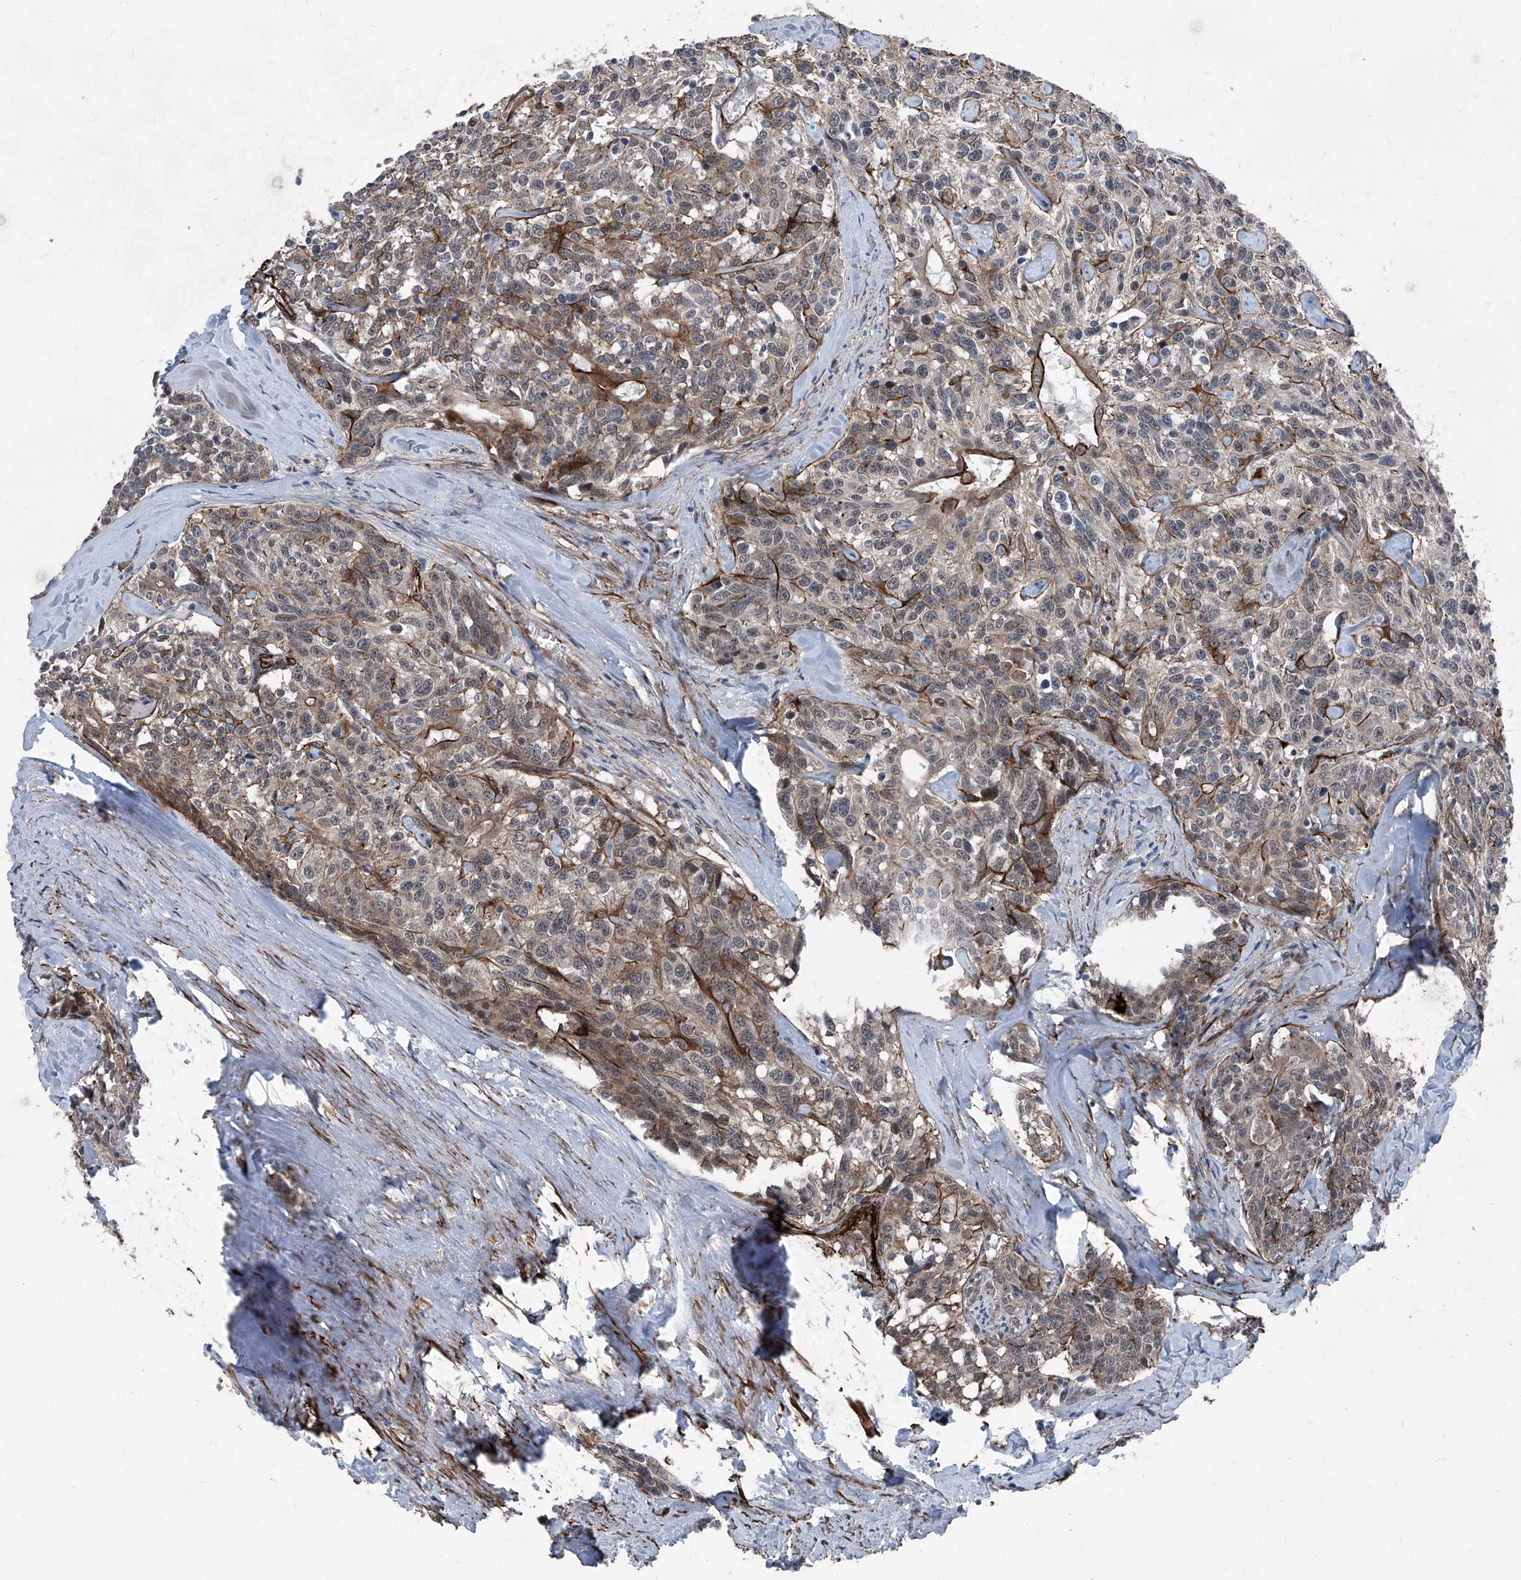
{"staining": {"intensity": "weak", "quantity": "25%-75%", "location": "cytoplasmic/membranous,nuclear"}, "tissue": "carcinoid", "cell_type": "Tumor cells", "image_type": "cancer", "snomed": [{"axis": "morphology", "description": "Carcinoid, malignant, NOS"}, {"axis": "topography", "description": "Lung"}], "caption": "IHC photomicrograph of neoplastic tissue: carcinoid stained using IHC exhibits low levels of weak protein expression localized specifically in the cytoplasmic/membranous and nuclear of tumor cells, appearing as a cytoplasmic/membranous and nuclear brown color.", "gene": "COA7", "patient": {"sex": "female", "age": 46}}